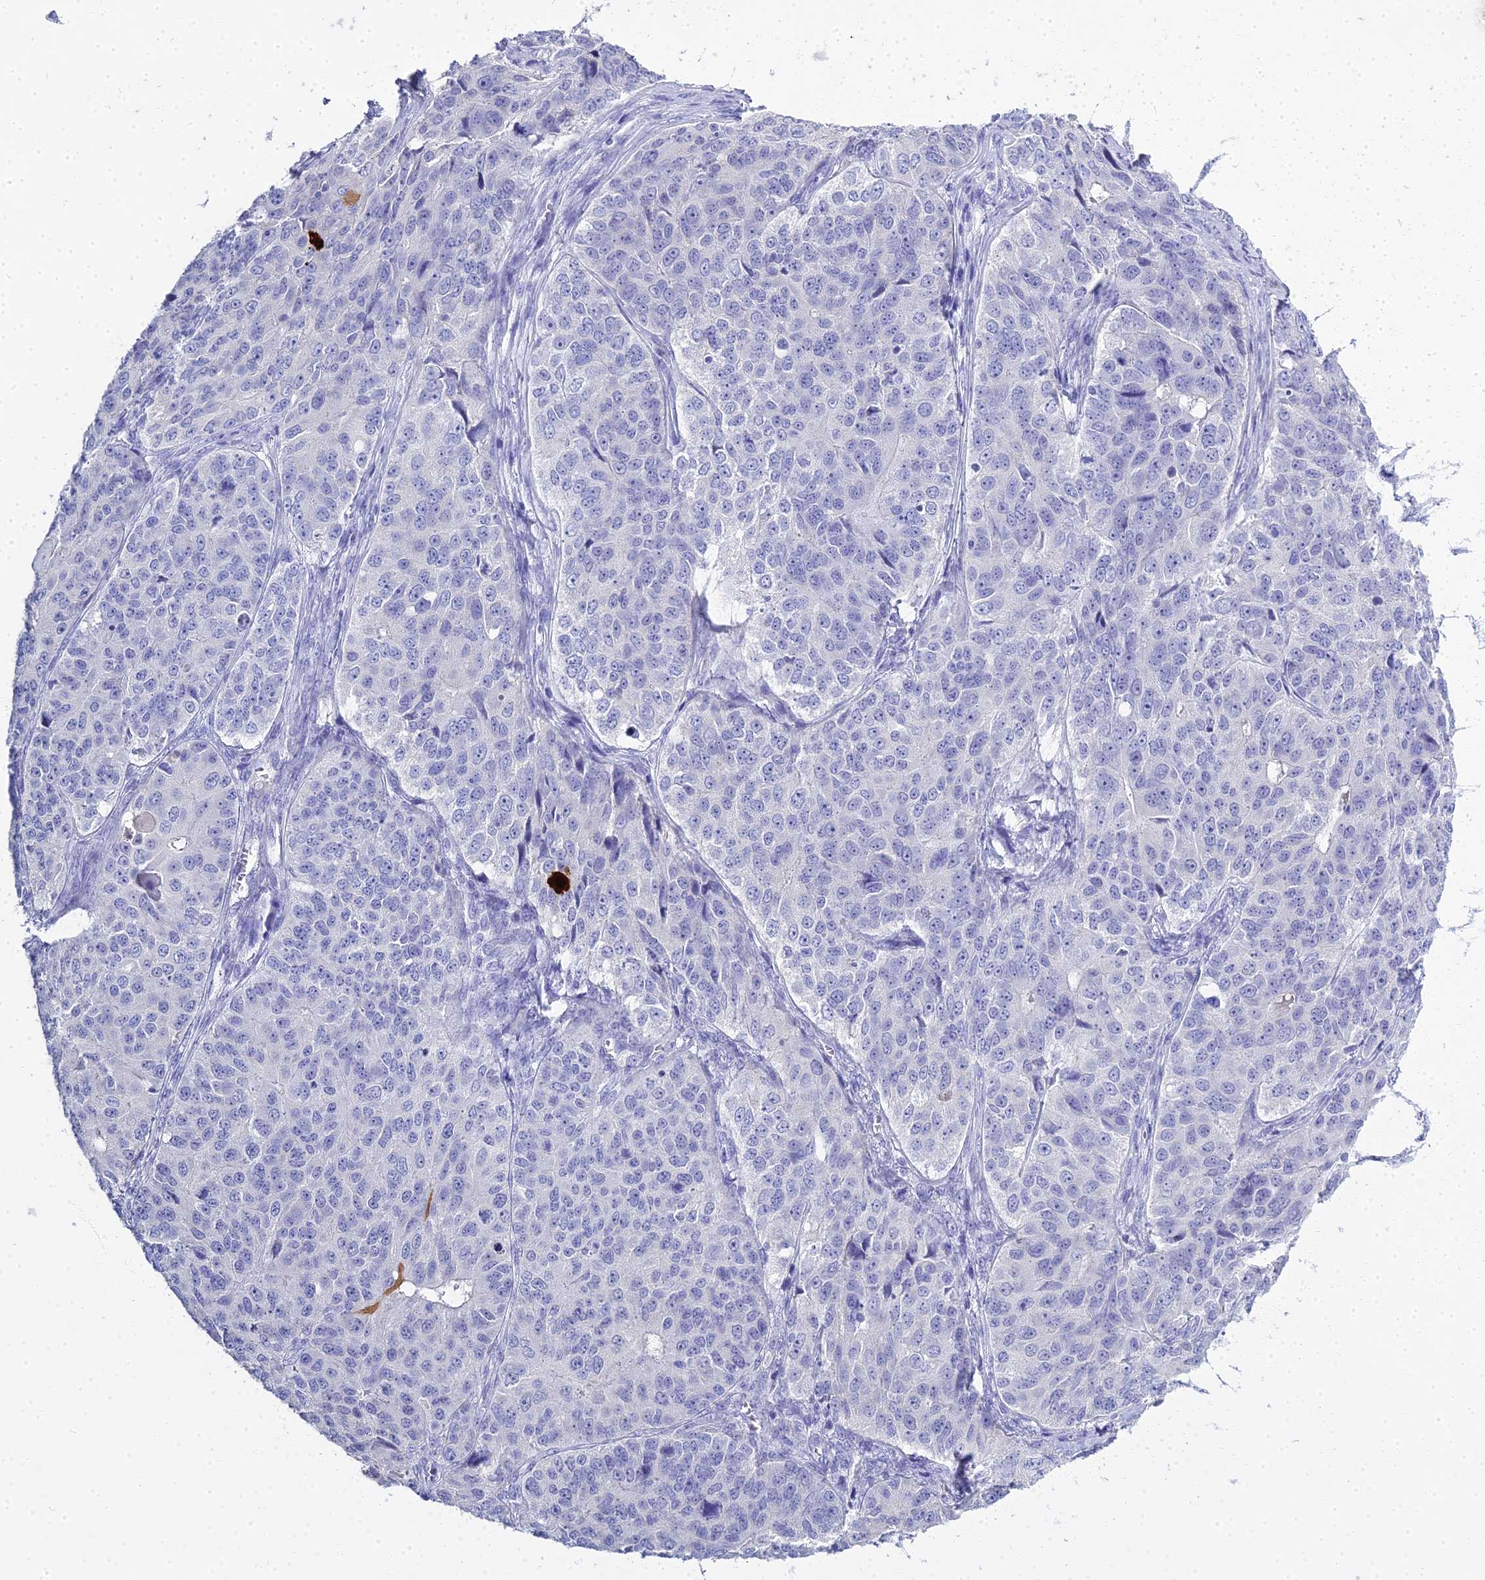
{"staining": {"intensity": "negative", "quantity": "none", "location": "none"}, "tissue": "ovarian cancer", "cell_type": "Tumor cells", "image_type": "cancer", "snomed": [{"axis": "morphology", "description": "Carcinoma, endometroid"}, {"axis": "topography", "description": "Ovary"}], "caption": "Immunohistochemical staining of human ovarian cancer (endometroid carcinoma) displays no significant expression in tumor cells.", "gene": "S100A7", "patient": {"sex": "female", "age": 51}}